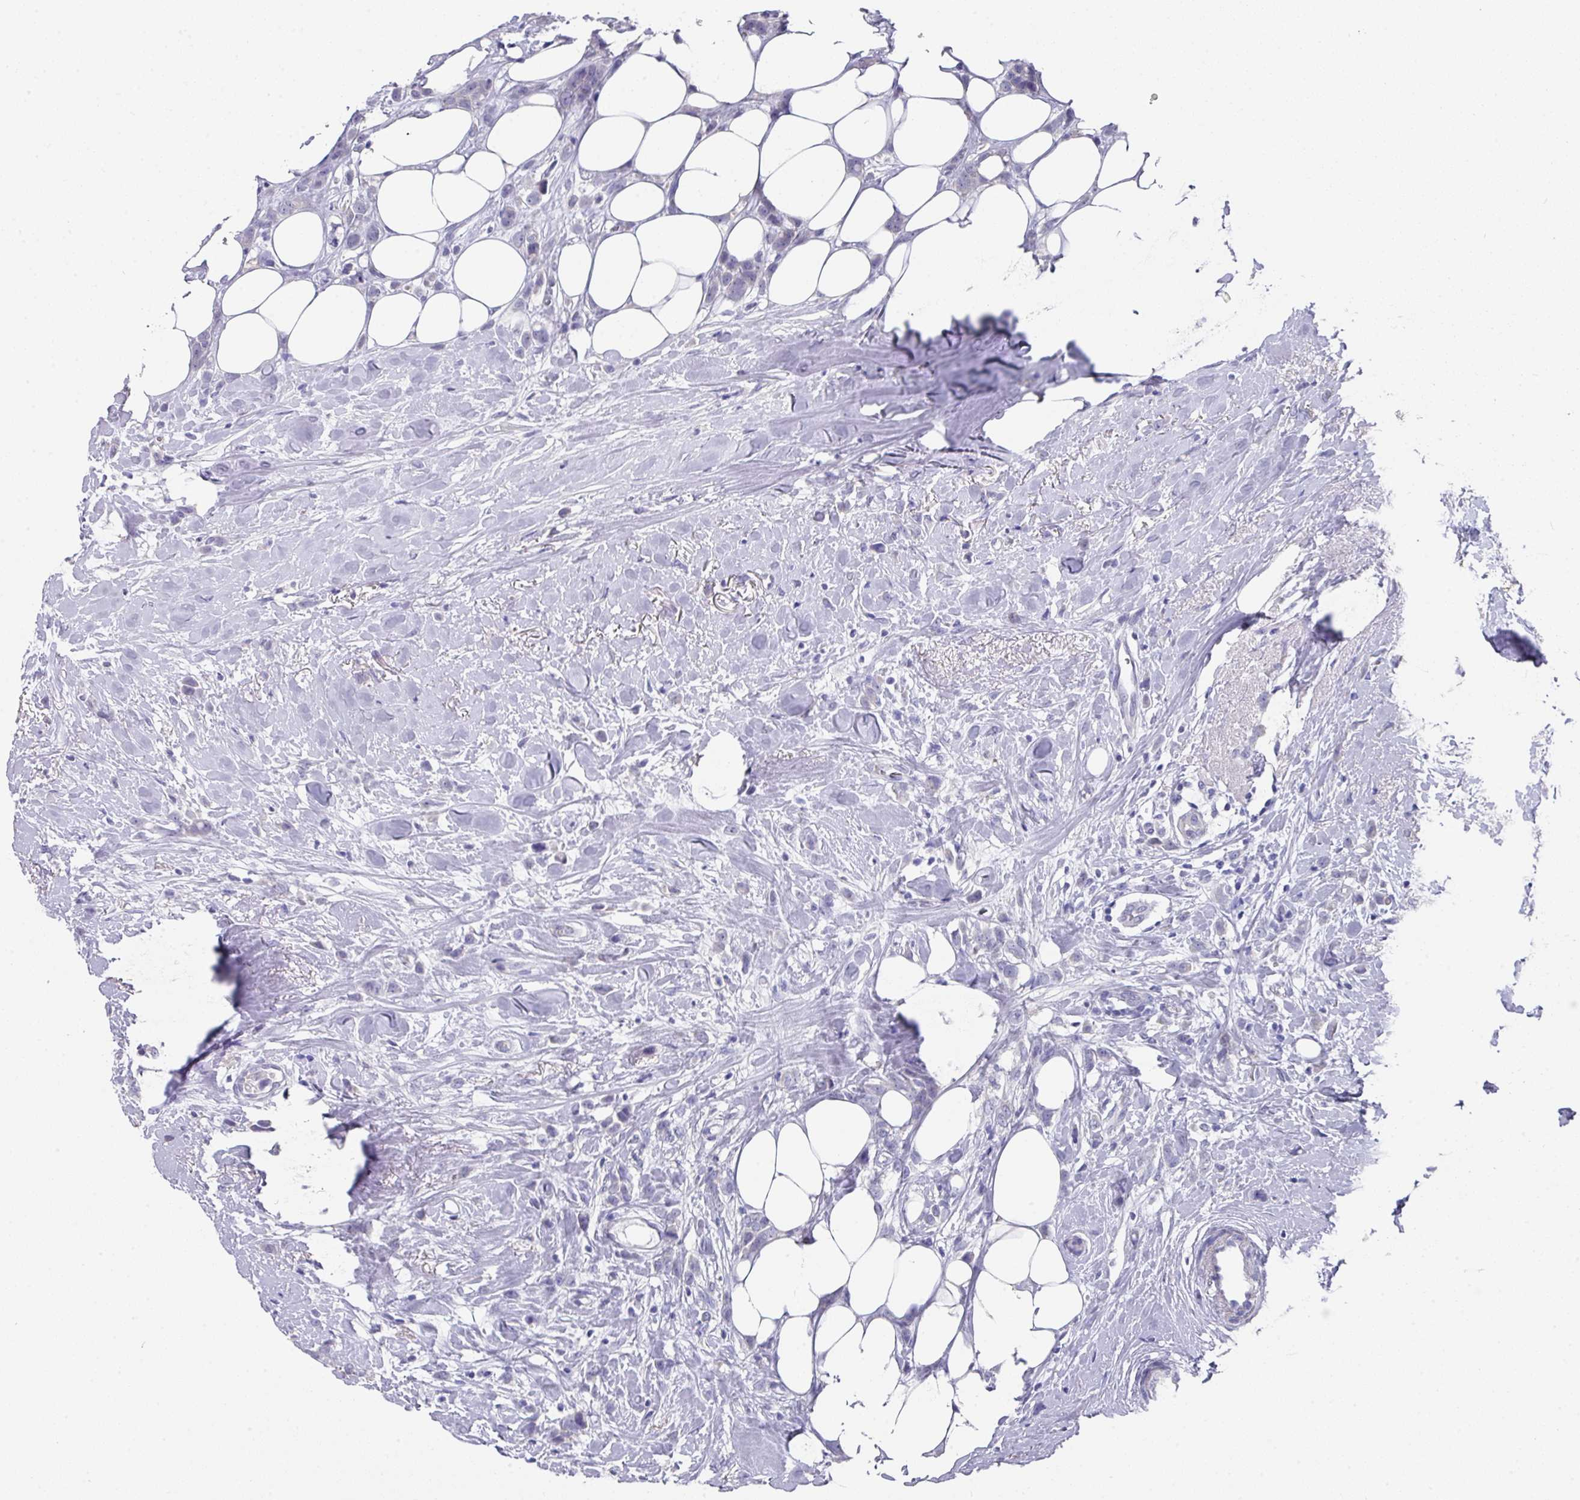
{"staining": {"intensity": "negative", "quantity": "none", "location": "none"}, "tissue": "breast cancer", "cell_type": "Tumor cells", "image_type": "cancer", "snomed": [{"axis": "morphology", "description": "Duct carcinoma"}, {"axis": "topography", "description": "Breast"}], "caption": "Infiltrating ductal carcinoma (breast) was stained to show a protein in brown. There is no significant expression in tumor cells.", "gene": "DAZL", "patient": {"sex": "female", "age": 80}}